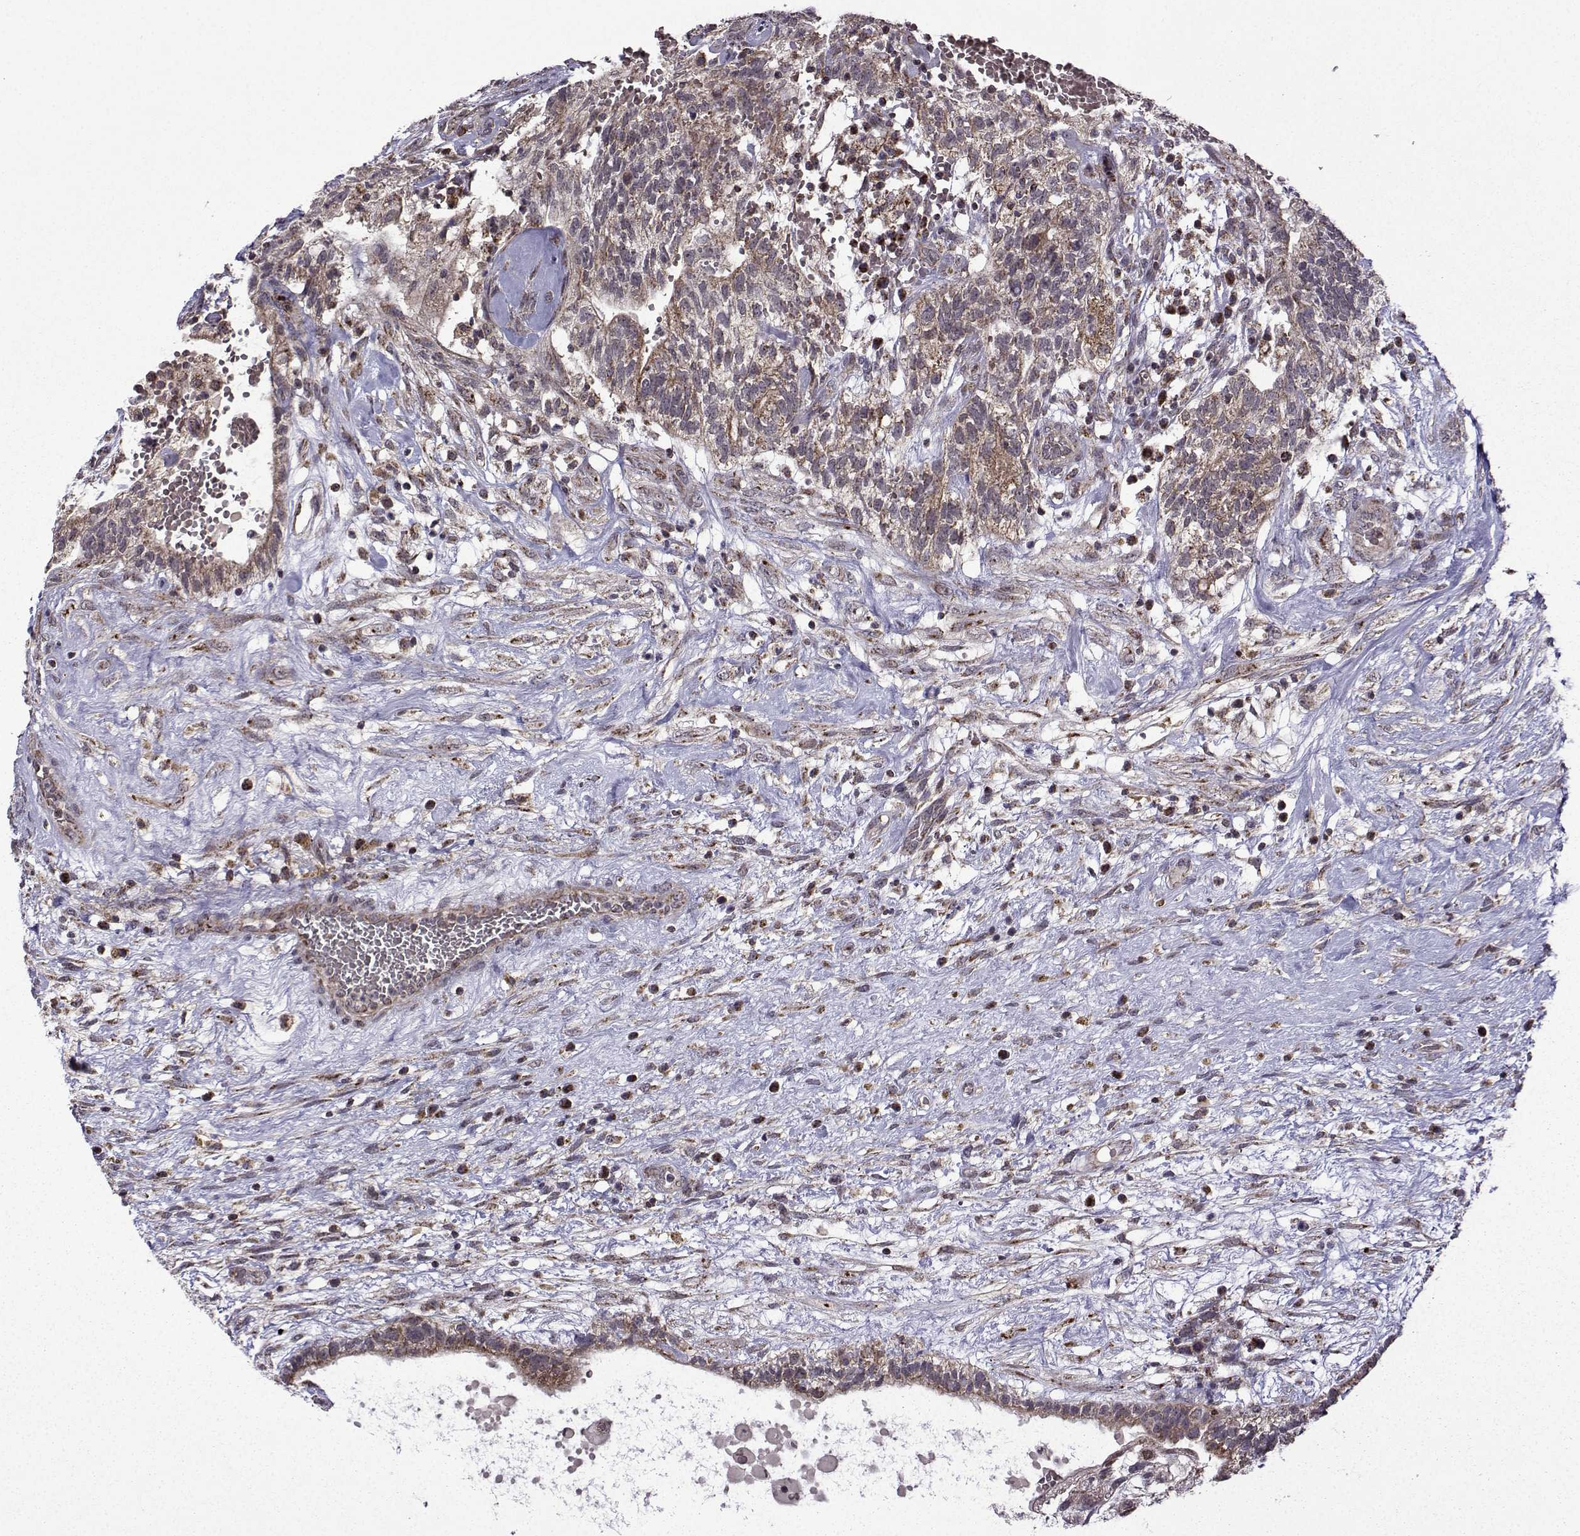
{"staining": {"intensity": "moderate", "quantity": "<25%", "location": "cytoplasmic/membranous"}, "tissue": "testis cancer", "cell_type": "Tumor cells", "image_type": "cancer", "snomed": [{"axis": "morphology", "description": "Normal tissue, NOS"}, {"axis": "morphology", "description": "Carcinoma, Embryonal, NOS"}, {"axis": "topography", "description": "Testis"}, {"axis": "topography", "description": "Epididymis"}], "caption": "Testis cancer (embryonal carcinoma) was stained to show a protein in brown. There is low levels of moderate cytoplasmic/membranous staining in about <25% of tumor cells.", "gene": "TAB2", "patient": {"sex": "male", "age": 32}}